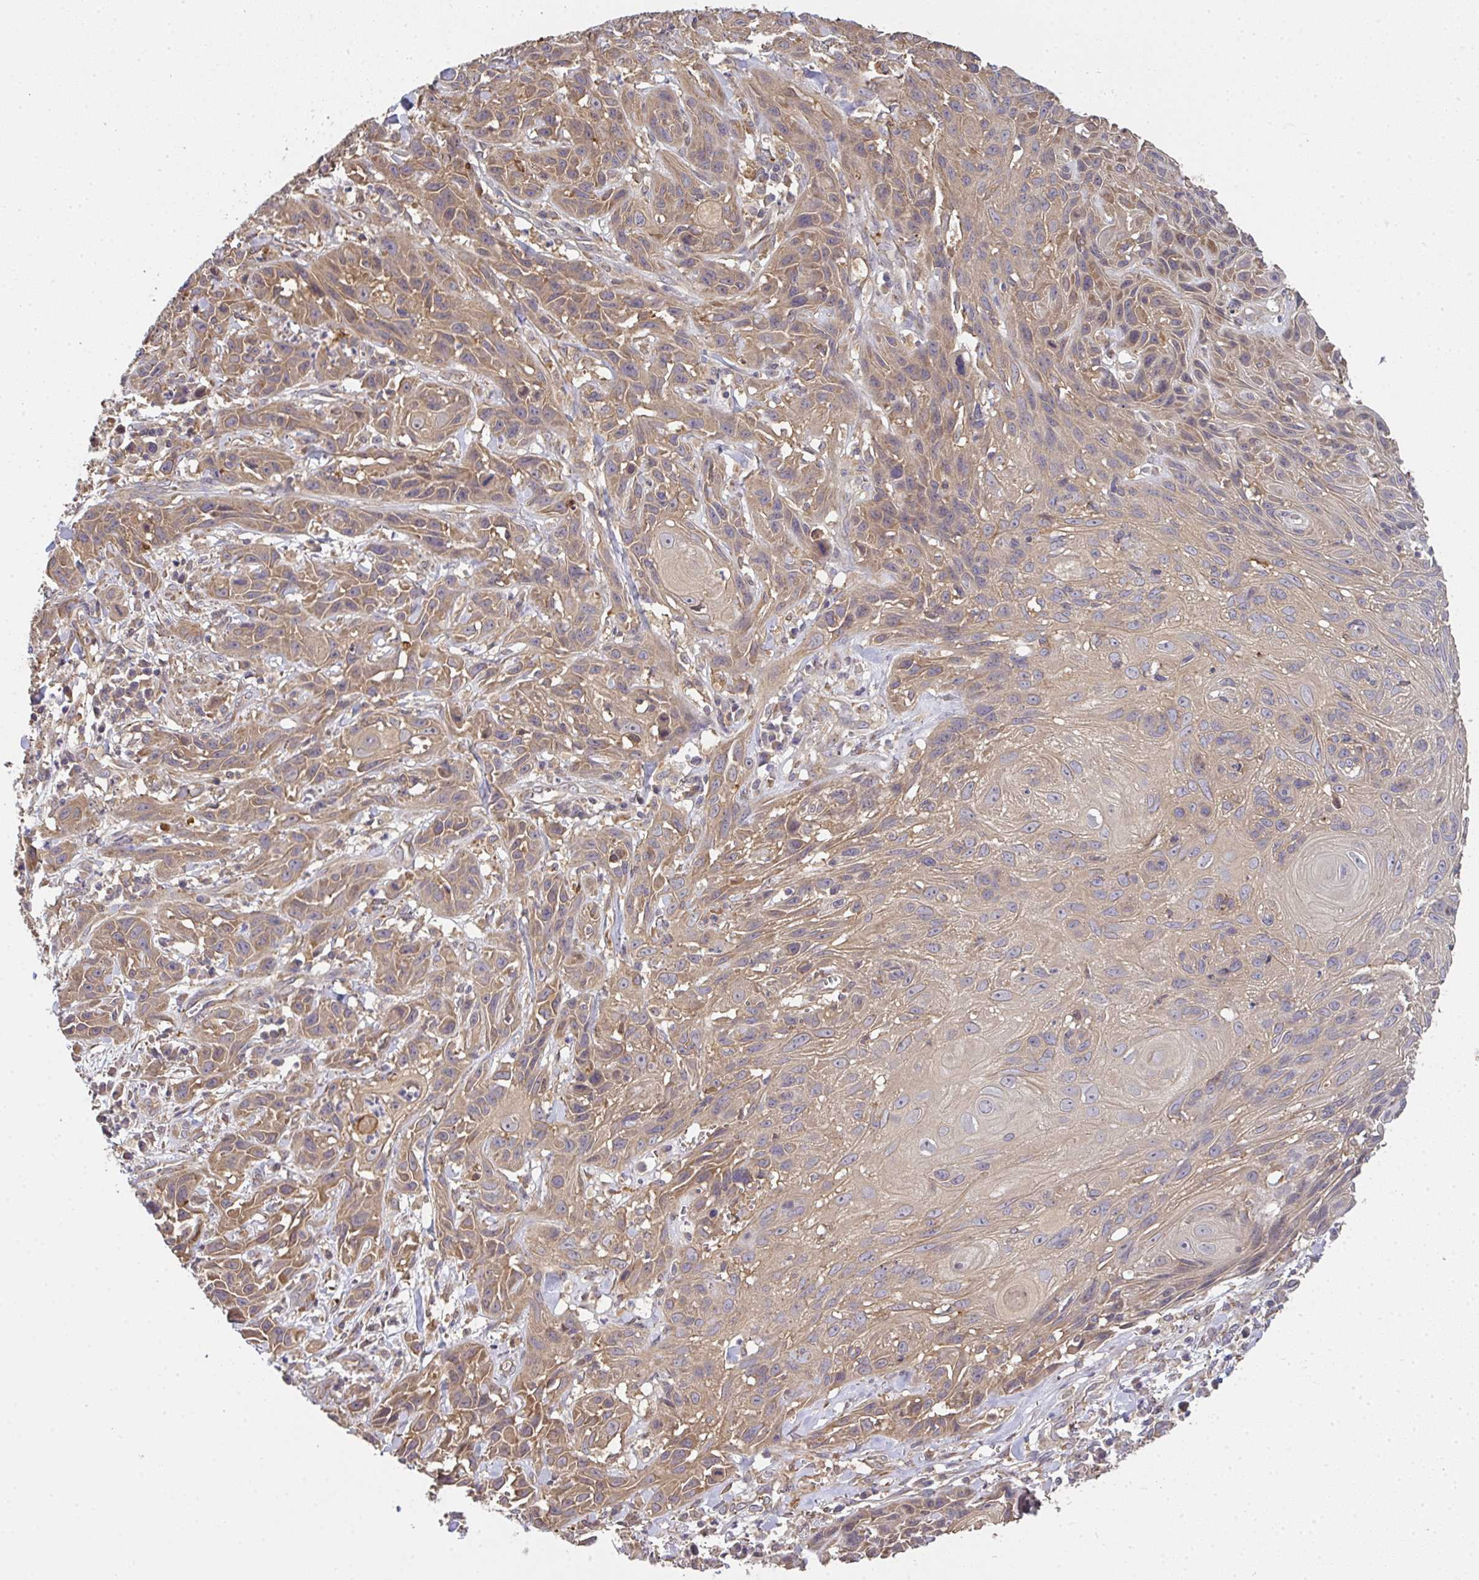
{"staining": {"intensity": "weak", "quantity": ">75%", "location": "cytoplasmic/membranous"}, "tissue": "skin cancer", "cell_type": "Tumor cells", "image_type": "cancer", "snomed": [{"axis": "morphology", "description": "Squamous cell carcinoma, NOS"}, {"axis": "topography", "description": "Skin"}, {"axis": "topography", "description": "Vulva"}], "caption": "Immunohistochemistry image of neoplastic tissue: skin cancer (squamous cell carcinoma) stained using IHC shows low levels of weak protein expression localized specifically in the cytoplasmic/membranous of tumor cells, appearing as a cytoplasmic/membranous brown color.", "gene": "EEF1AKMT1", "patient": {"sex": "female", "age": 83}}